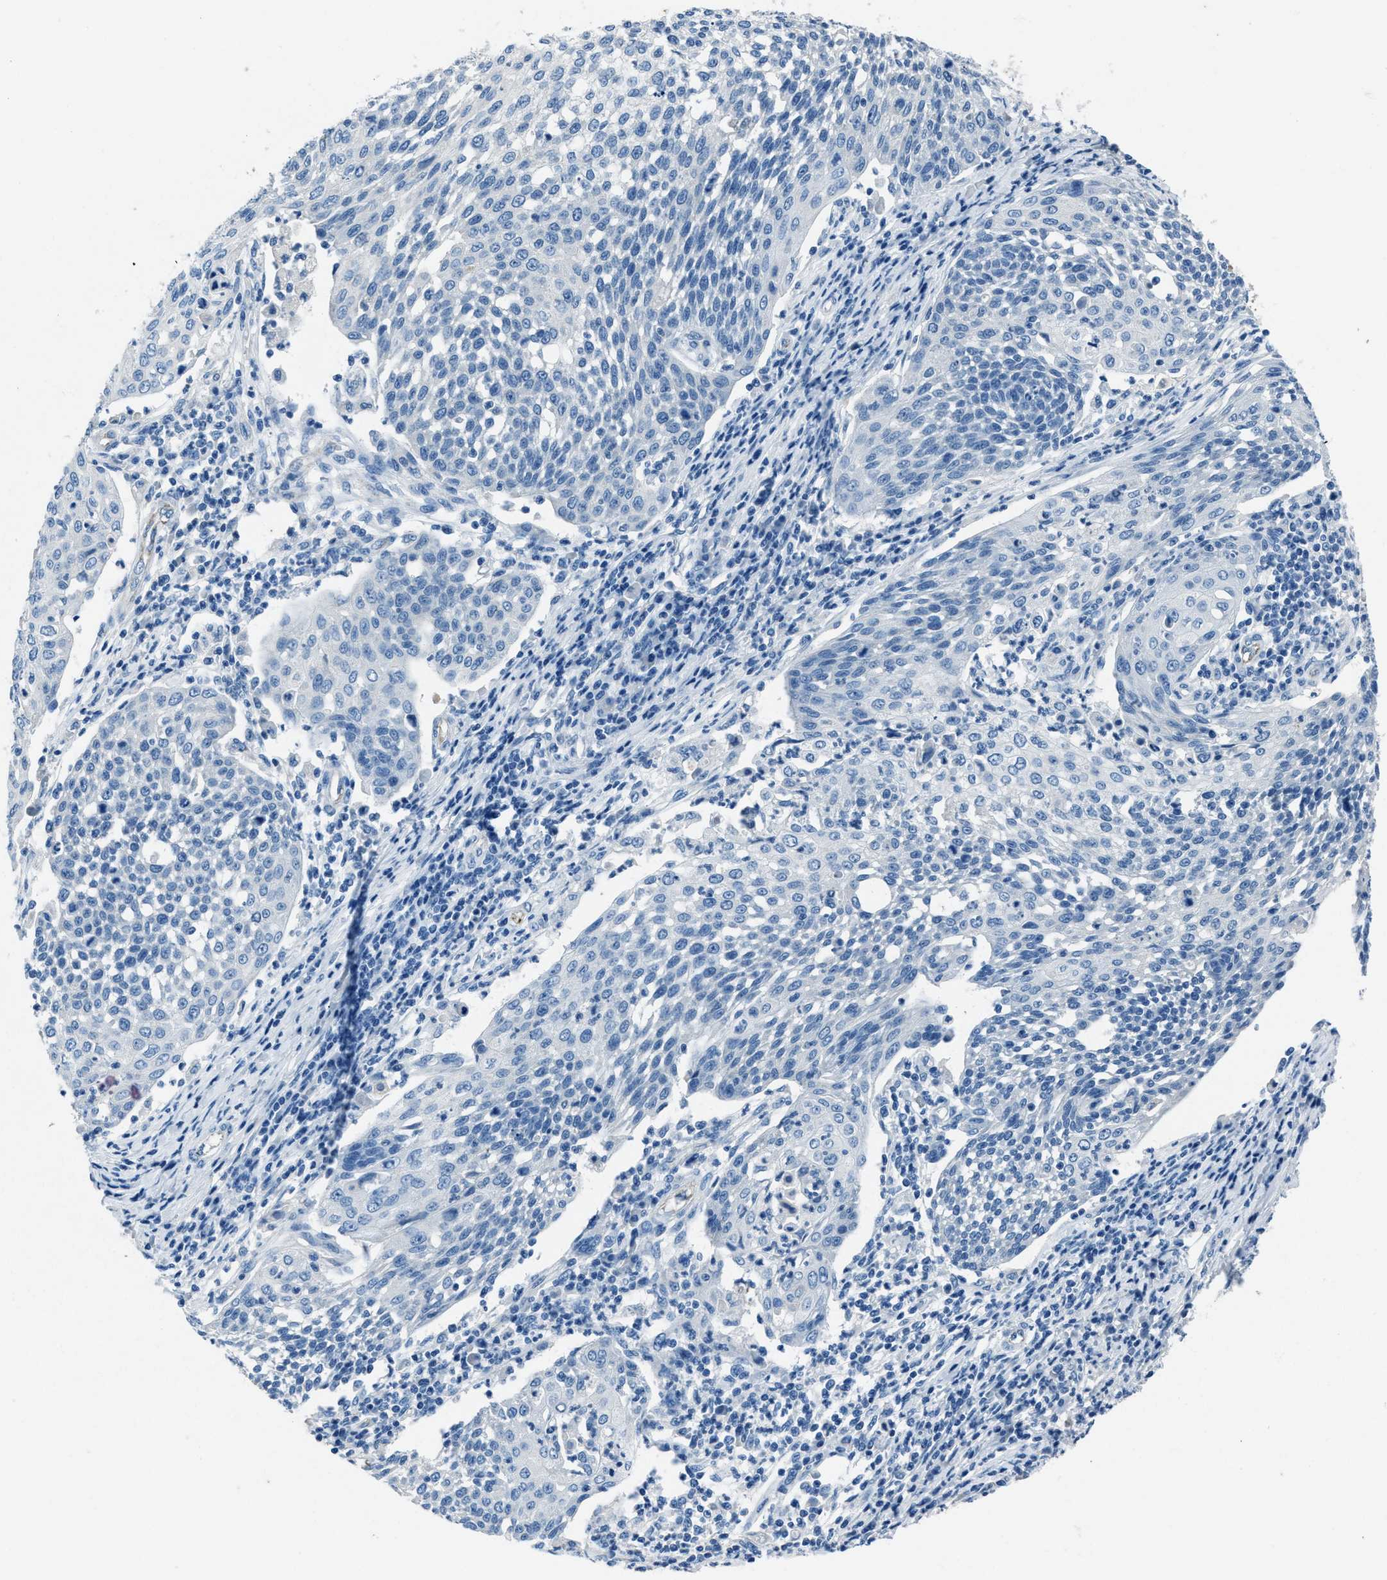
{"staining": {"intensity": "negative", "quantity": "none", "location": "none"}, "tissue": "cervical cancer", "cell_type": "Tumor cells", "image_type": "cancer", "snomed": [{"axis": "morphology", "description": "Squamous cell carcinoma, NOS"}, {"axis": "topography", "description": "Cervix"}], "caption": "There is no significant expression in tumor cells of cervical cancer.", "gene": "AMACR", "patient": {"sex": "female", "age": 34}}